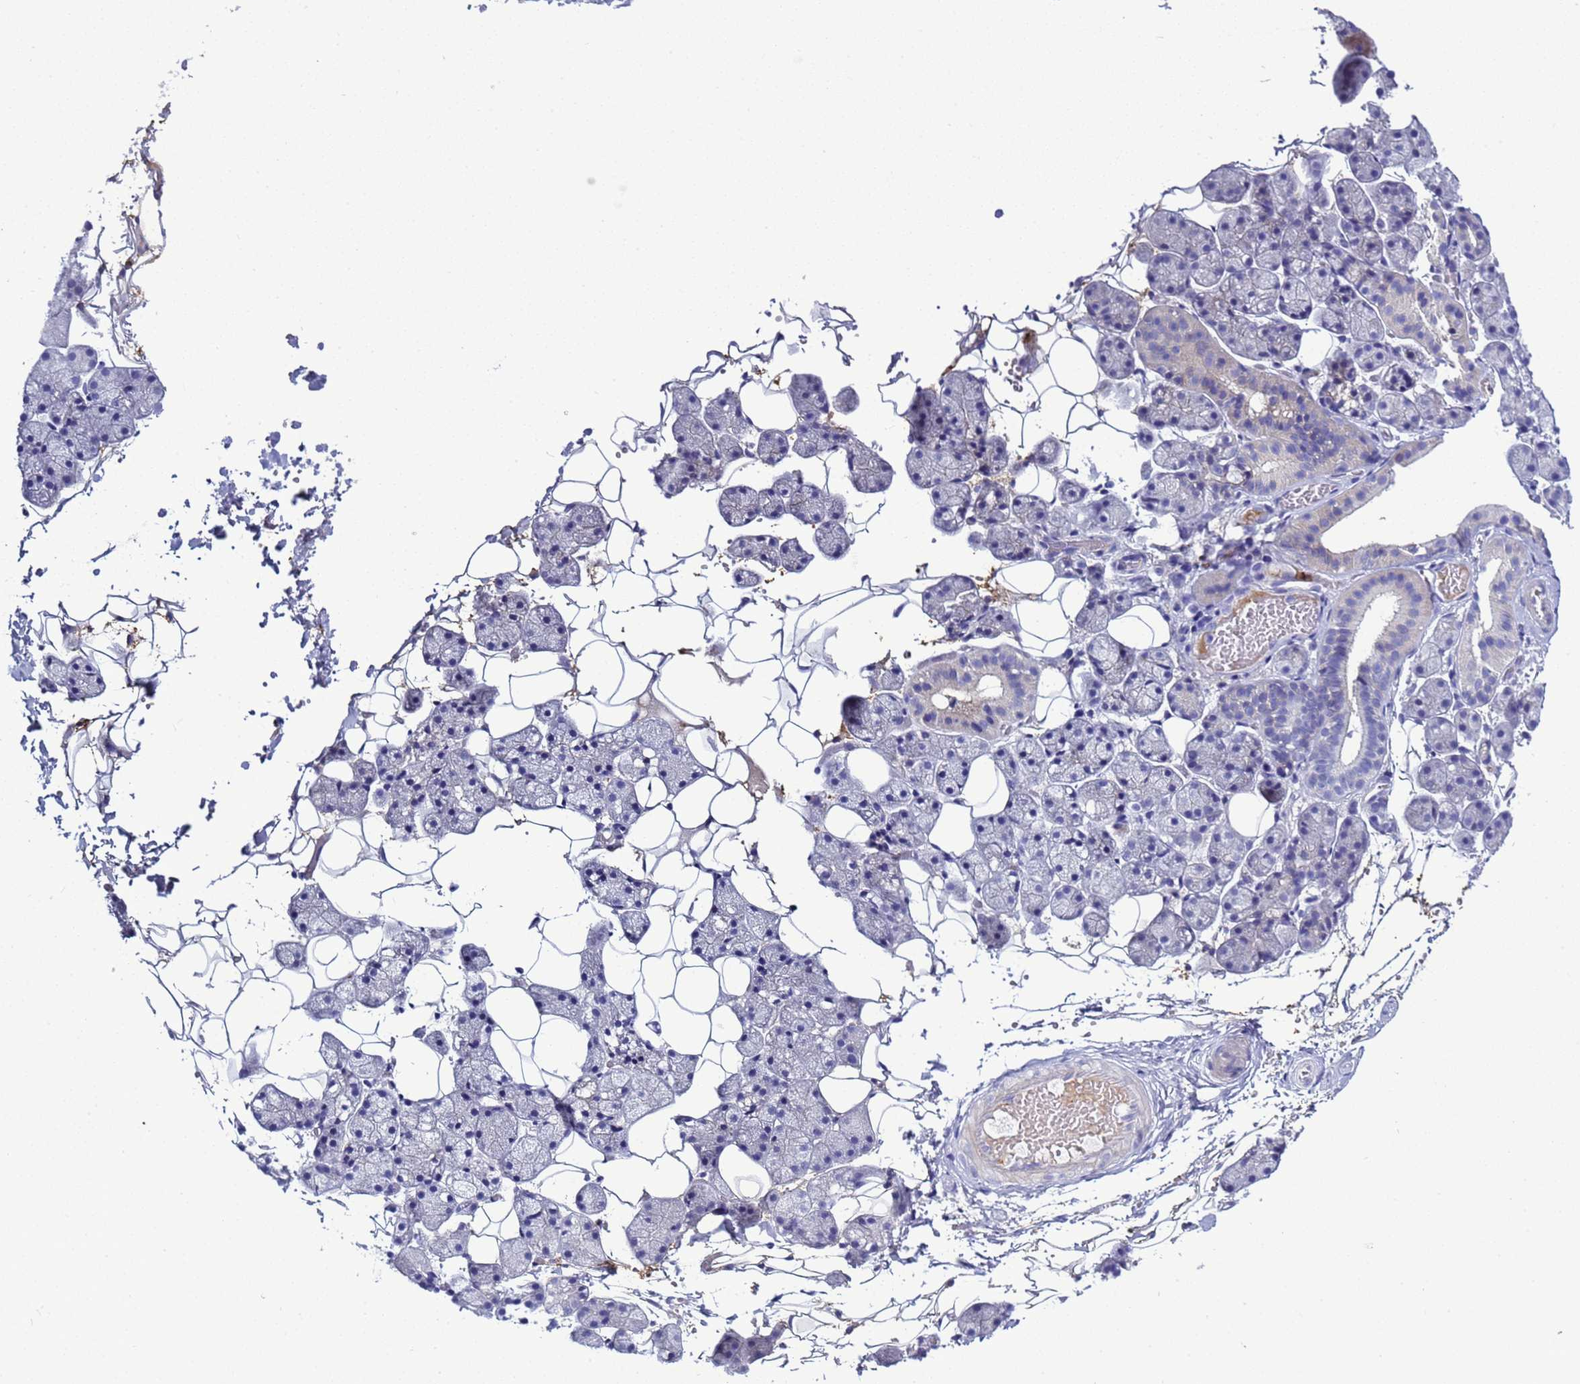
{"staining": {"intensity": "negative", "quantity": "none", "location": "none"}, "tissue": "salivary gland", "cell_type": "Glandular cells", "image_type": "normal", "snomed": [{"axis": "morphology", "description": "Normal tissue, NOS"}, {"axis": "topography", "description": "Salivary gland"}], "caption": "The image demonstrates no significant expression in glandular cells of salivary gland. (DAB immunohistochemistry, high magnification).", "gene": "C4orf46", "patient": {"sex": "female", "age": 33}}